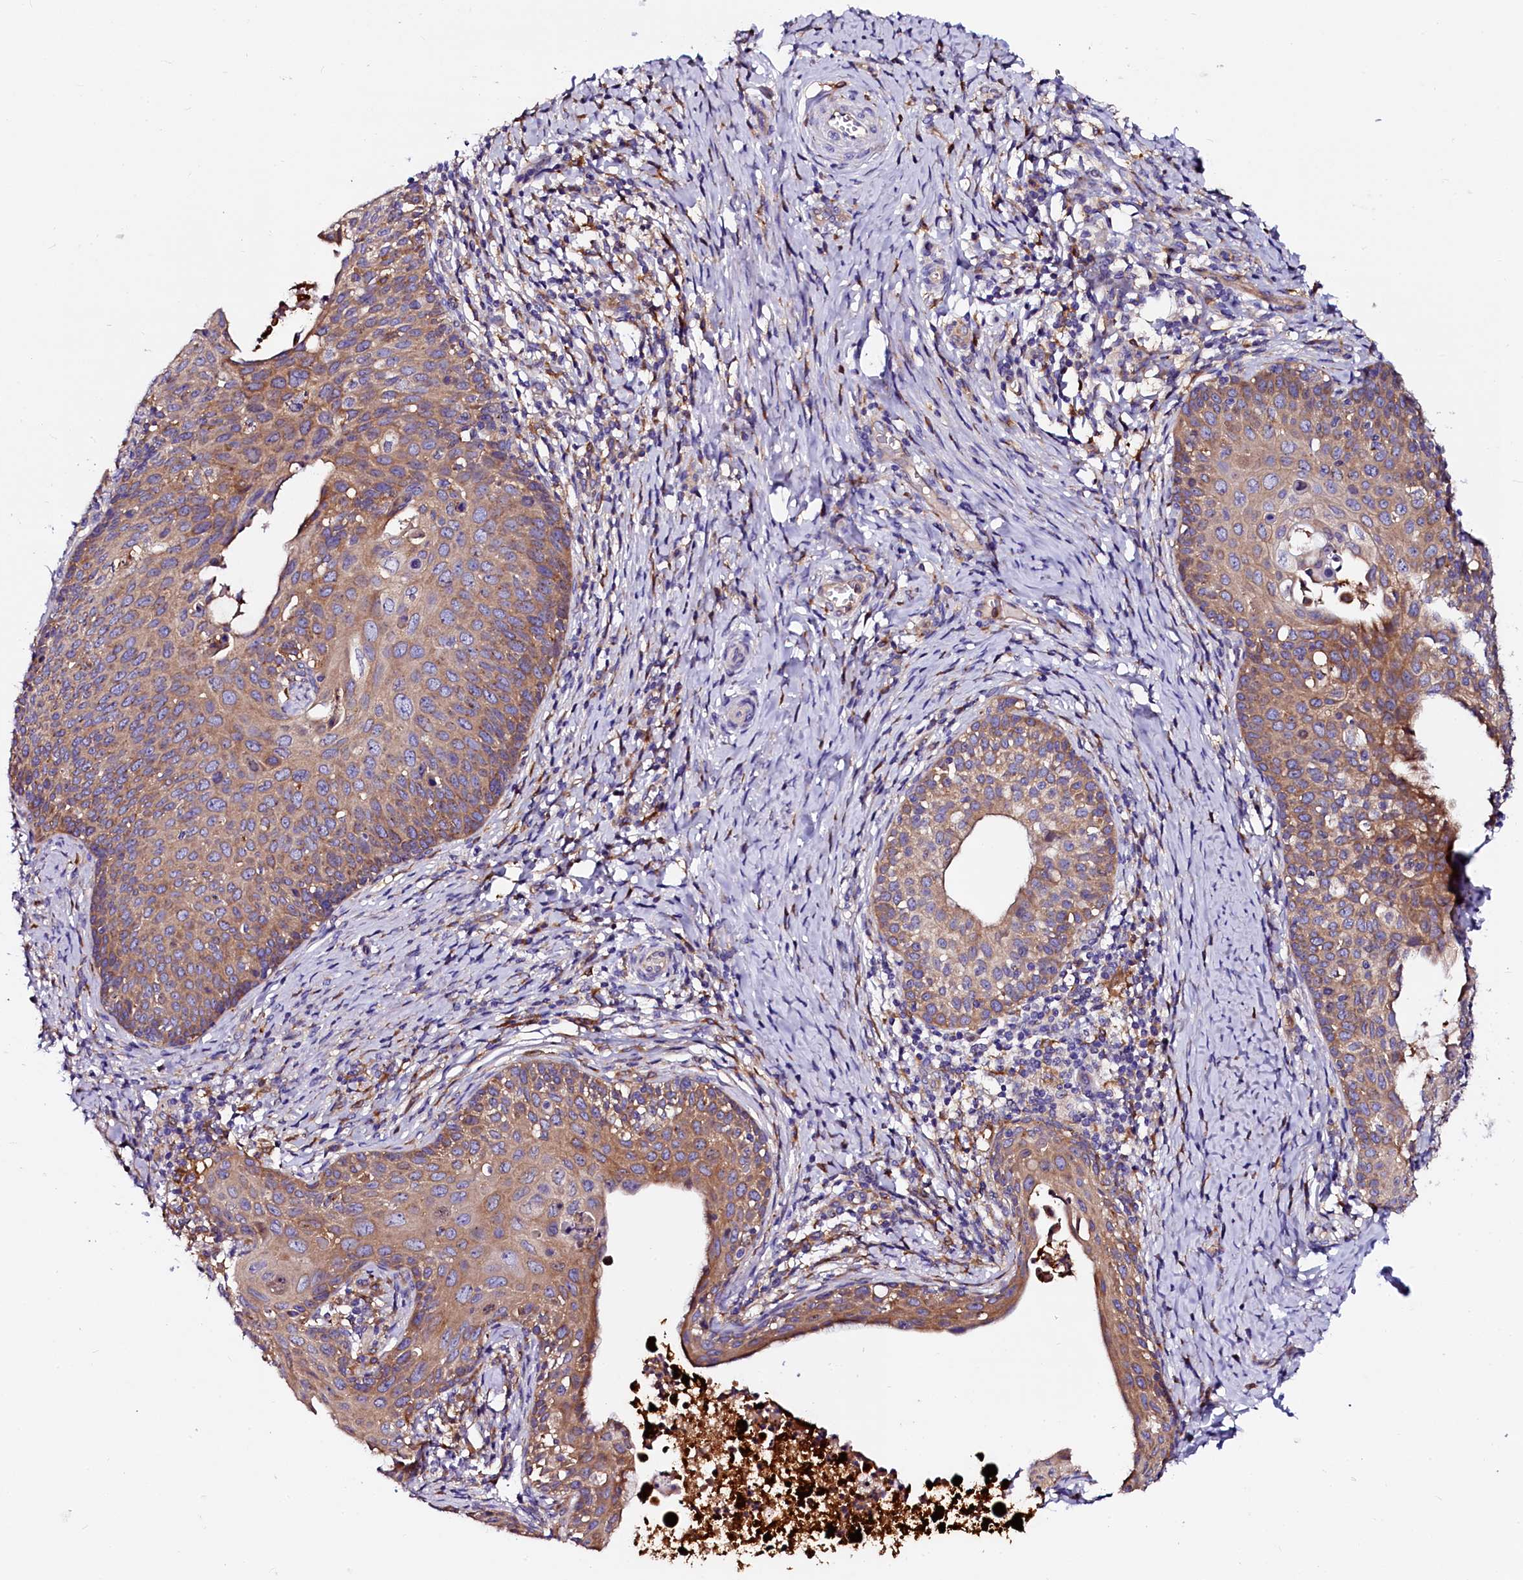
{"staining": {"intensity": "moderate", "quantity": ">75%", "location": "cytoplasmic/membranous"}, "tissue": "cervical cancer", "cell_type": "Tumor cells", "image_type": "cancer", "snomed": [{"axis": "morphology", "description": "Squamous cell carcinoma, NOS"}, {"axis": "topography", "description": "Cervix"}], "caption": "The image shows a brown stain indicating the presence of a protein in the cytoplasmic/membranous of tumor cells in cervical cancer. Using DAB (brown) and hematoxylin (blue) stains, captured at high magnification using brightfield microscopy.", "gene": "OTOL1", "patient": {"sex": "female", "age": 52}}